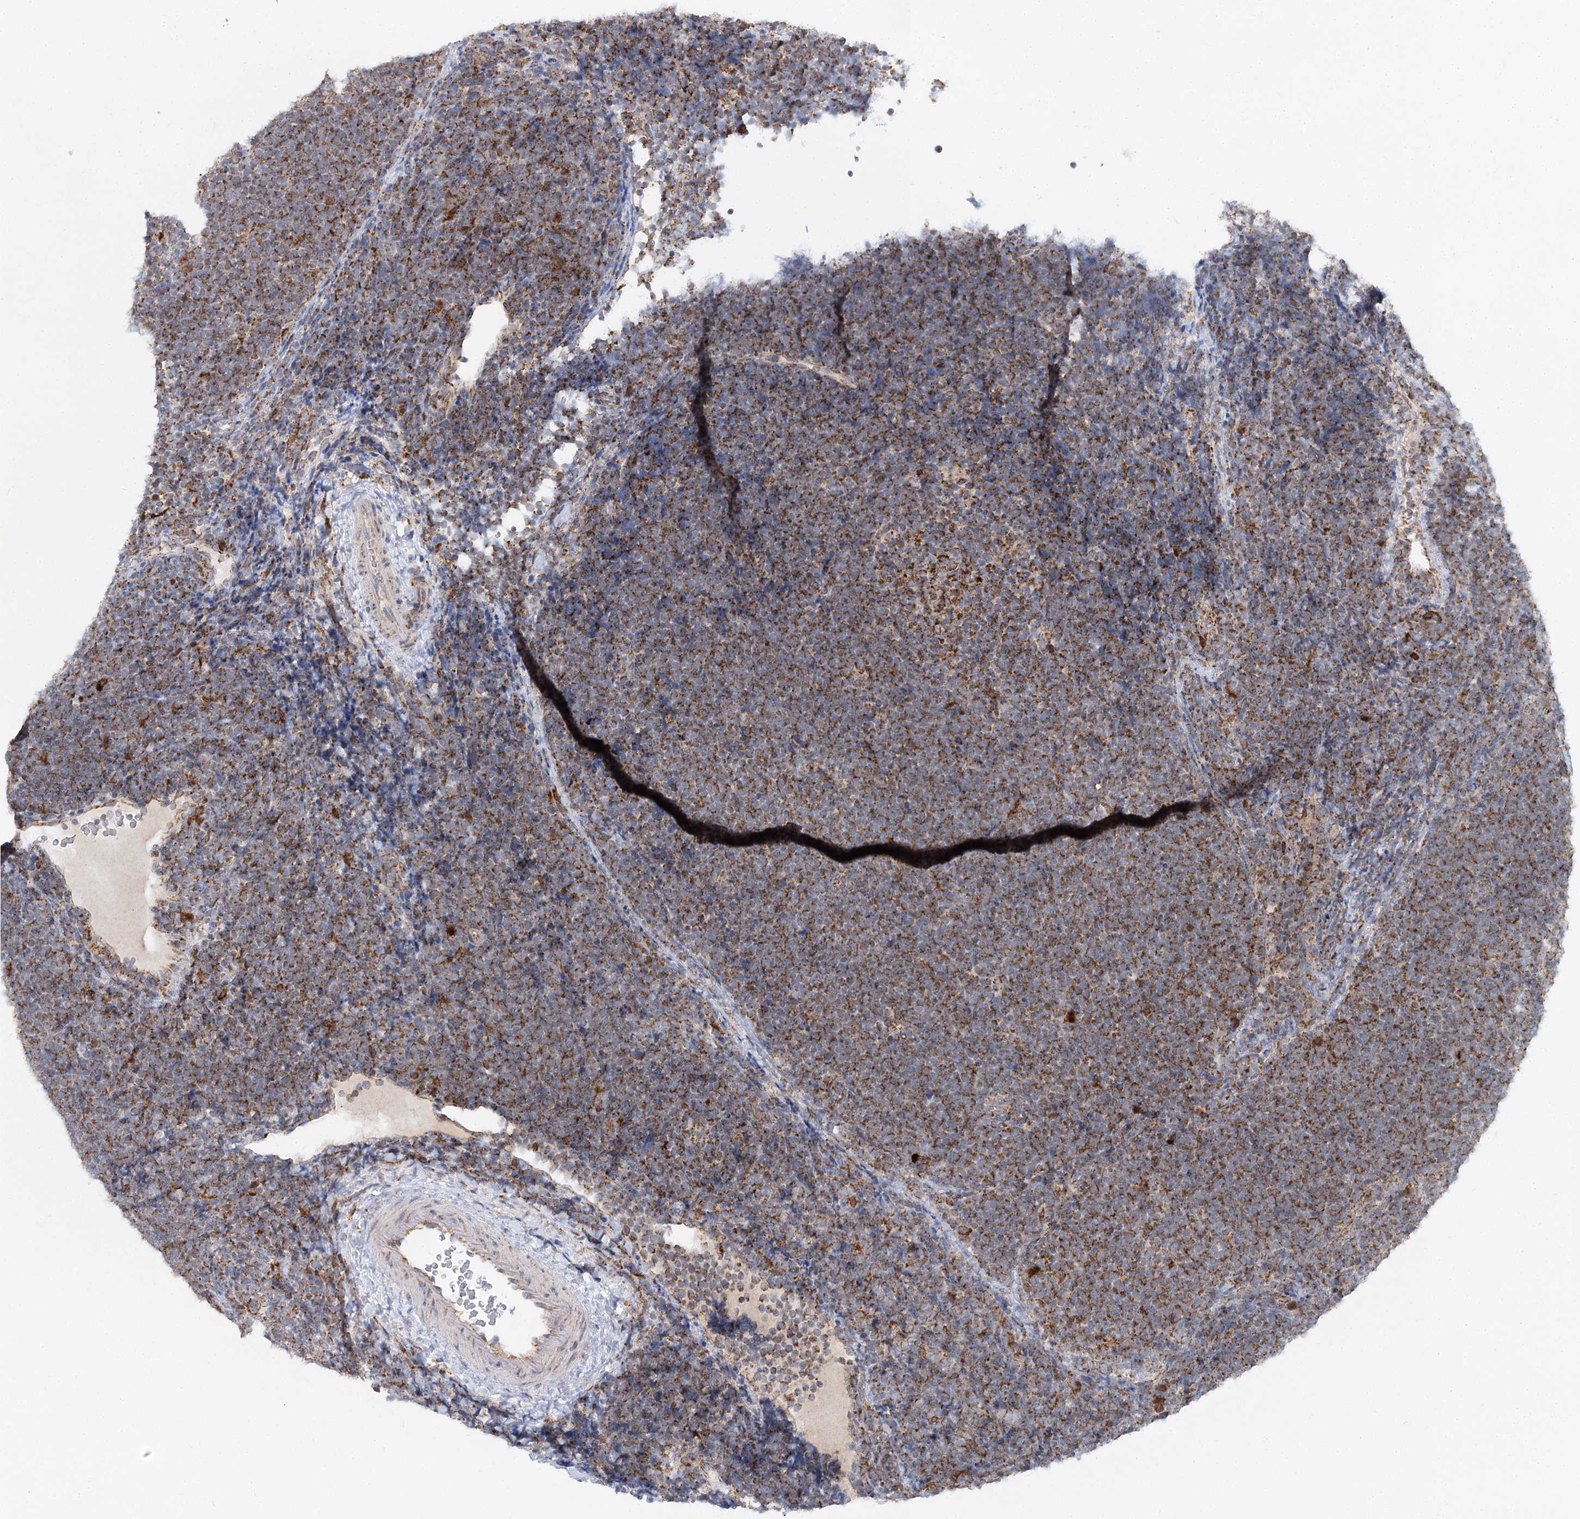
{"staining": {"intensity": "strong", "quantity": "25%-75%", "location": "cytoplasmic/membranous"}, "tissue": "lymphoma", "cell_type": "Tumor cells", "image_type": "cancer", "snomed": [{"axis": "morphology", "description": "Malignant lymphoma, non-Hodgkin's type, High grade"}, {"axis": "topography", "description": "Lymph node"}], "caption": "The immunohistochemical stain highlights strong cytoplasmic/membranous staining in tumor cells of high-grade malignant lymphoma, non-Hodgkin's type tissue. The staining is performed using DAB (3,3'-diaminobenzidine) brown chromogen to label protein expression. The nuclei are counter-stained blue using hematoxylin.", "gene": "TAS1R1", "patient": {"sex": "male", "age": 13}}